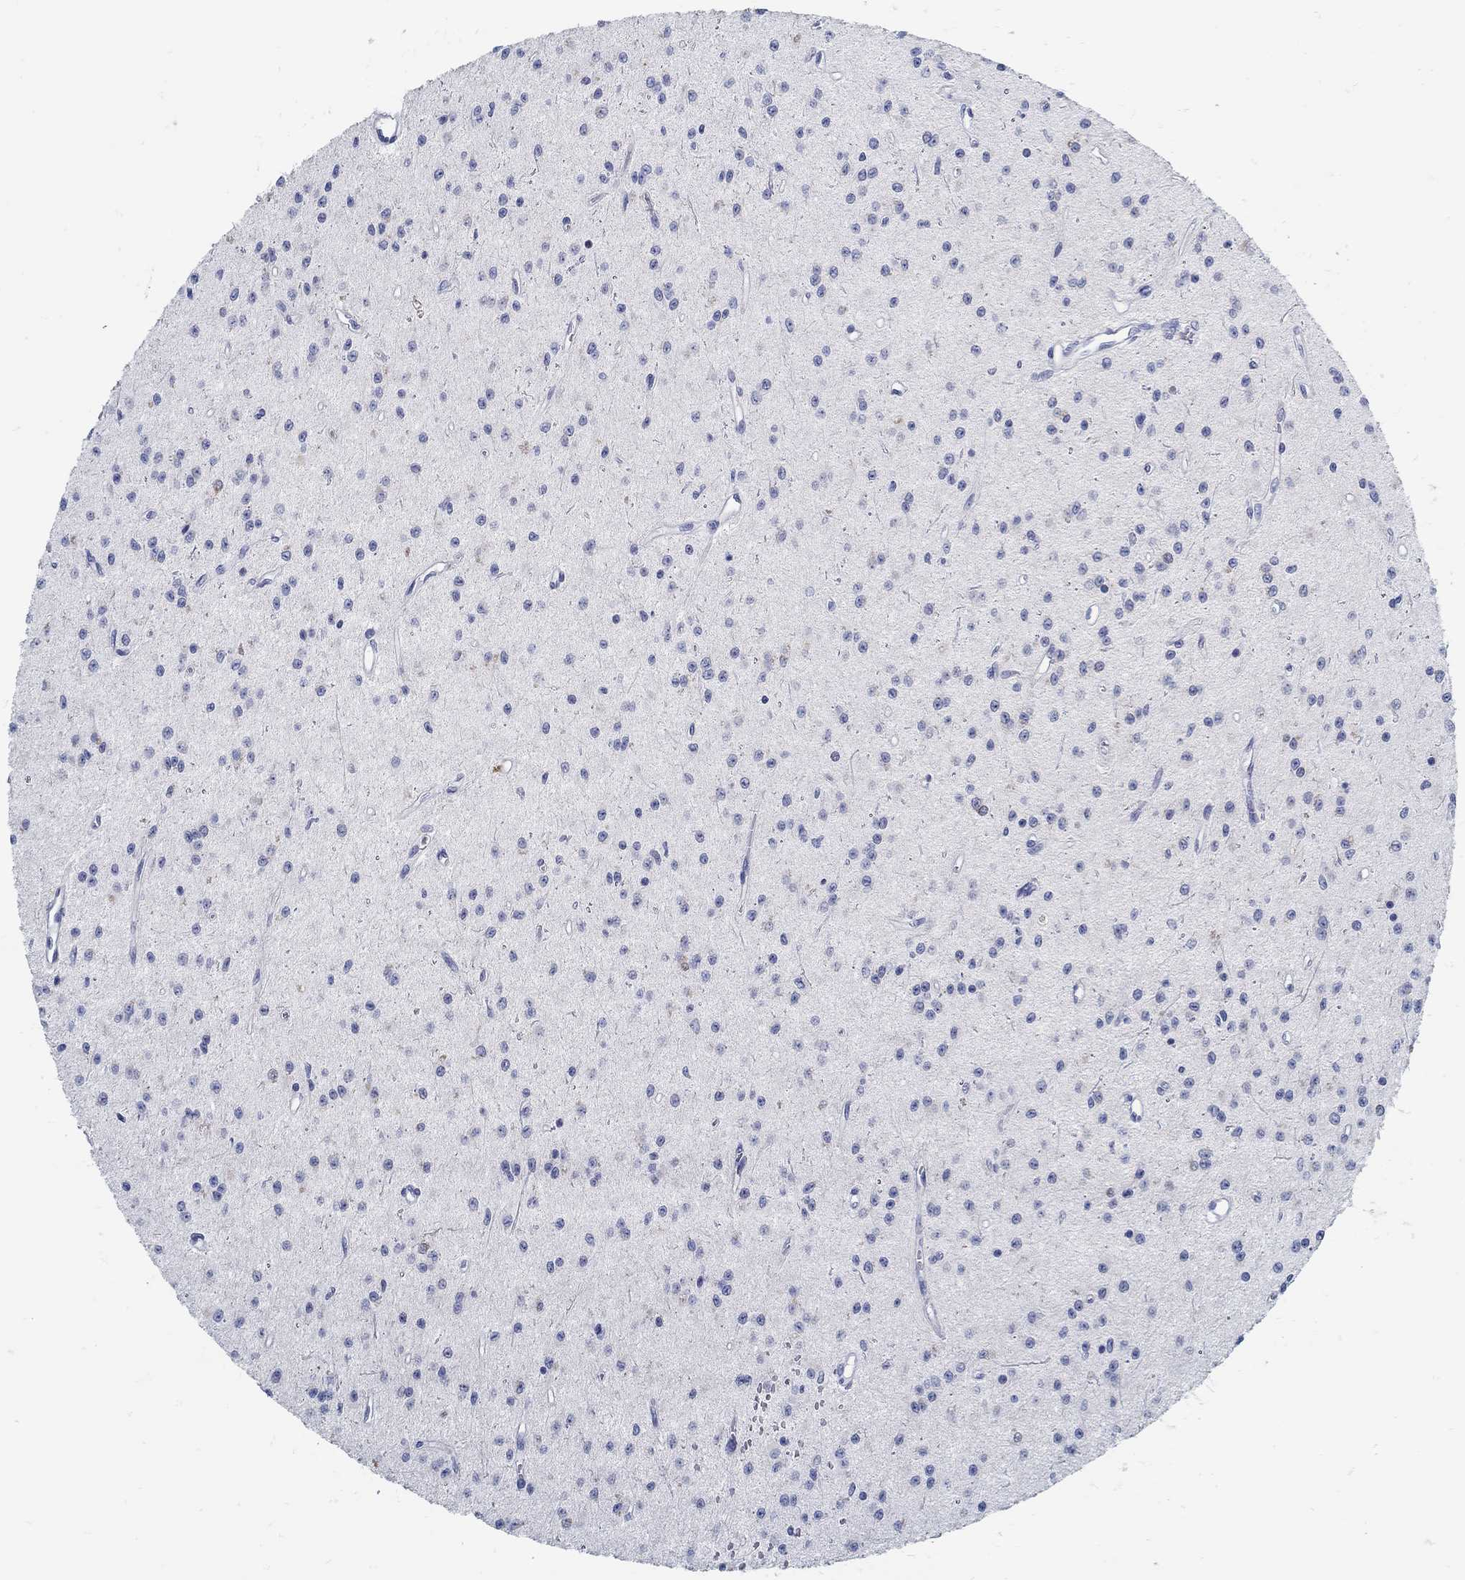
{"staining": {"intensity": "negative", "quantity": "none", "location": "none"}, "tissue": "glioma", "cell_type": "Tumor cells", "image_type": "cancer", "snomed": [{"axis": "morphology", "description": "Glioma, malignant, Low grade"}, {"axis": "topography", "description": "Brain"}], "caption": "Histopathology image shows no protein positivity in tumor cells of glioma tissue. (Brightfield microscopy of DAB (3,3'-diaminobenzidine) immunohistochemistry at high magnification).", "gene": "ZFAND4", "patient": {"sex": "female", "age": 45}}